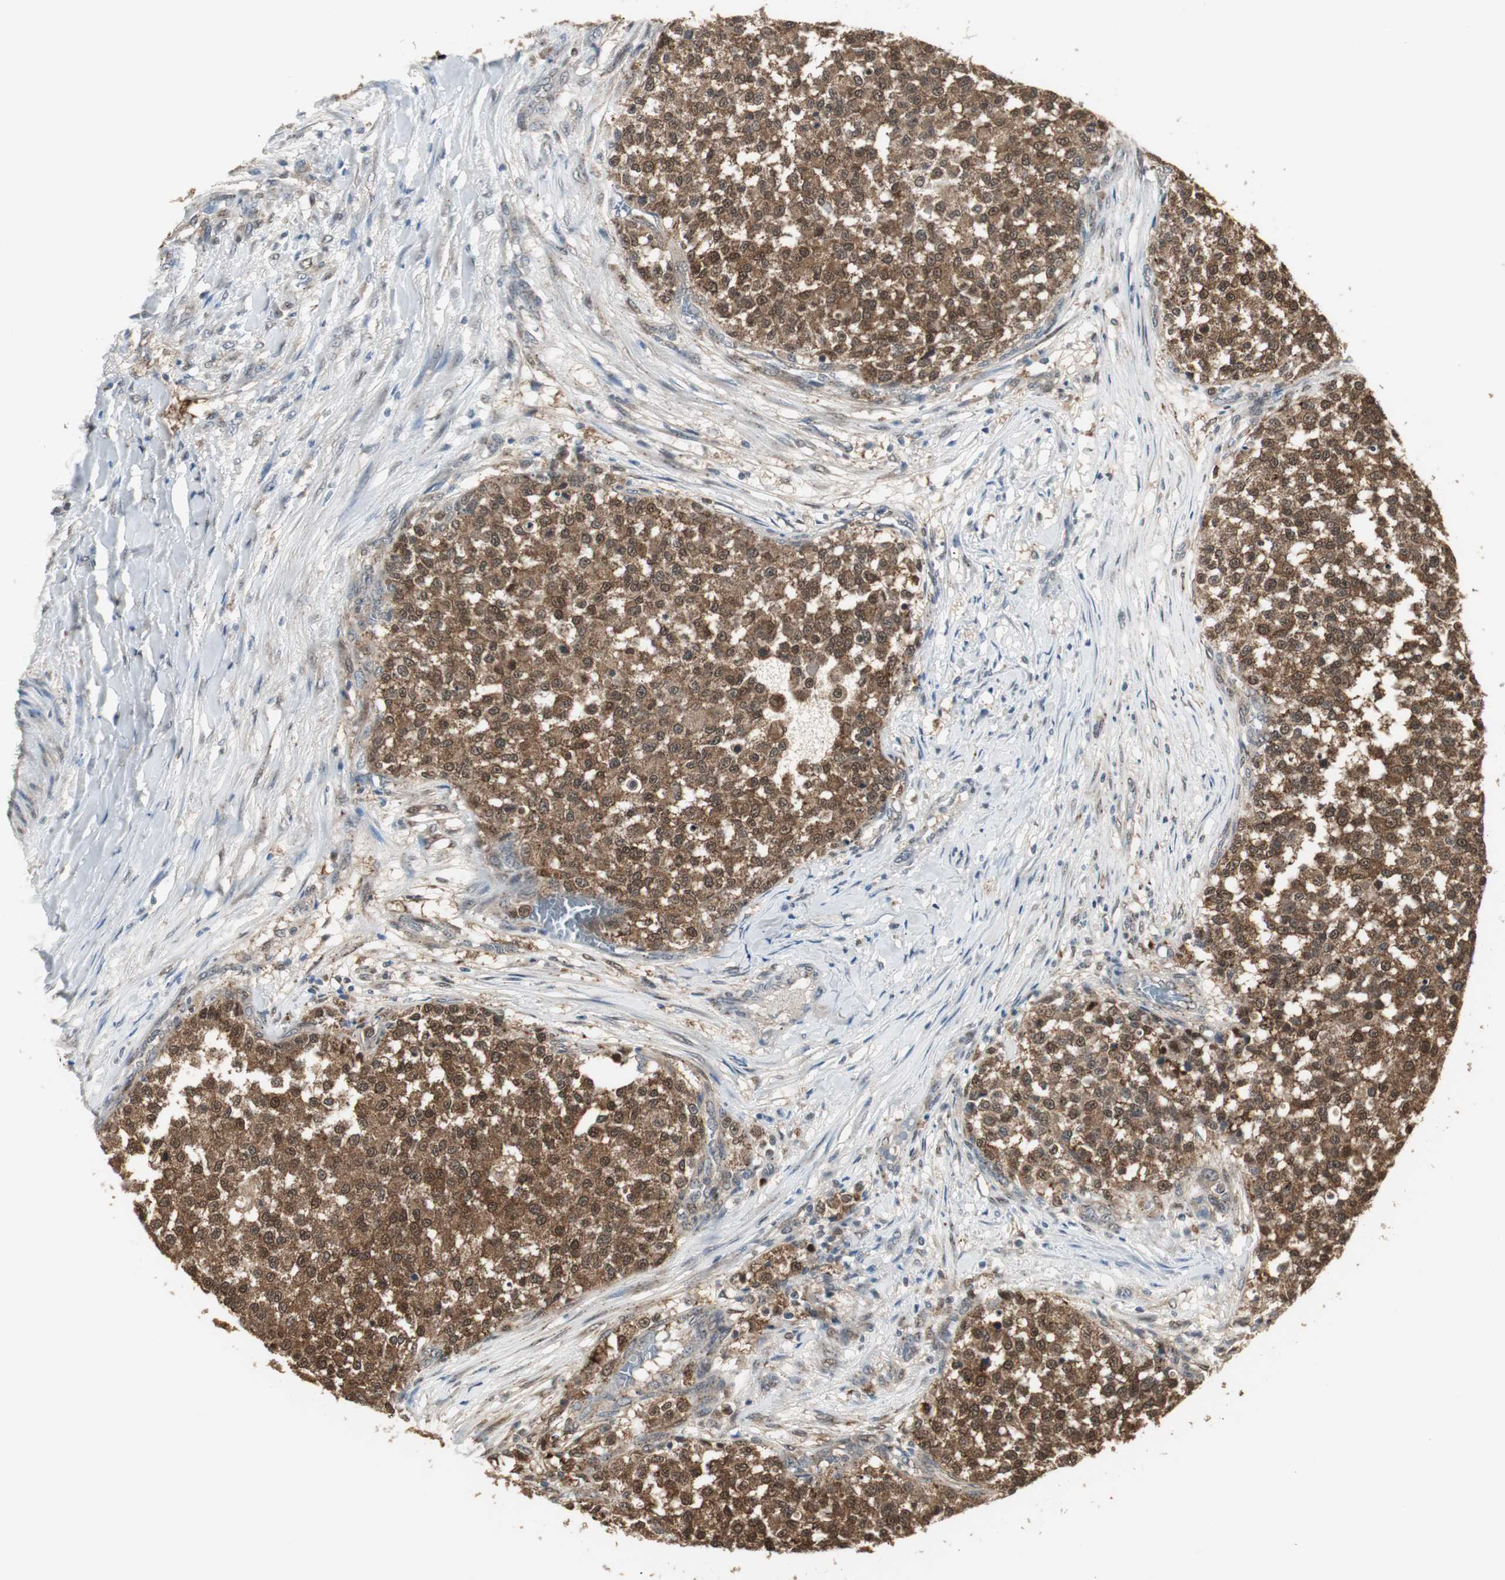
{"staining": {"intensity": "strong", "quantity": ">75%", "location": "cytoplasmic/membranous,nuclear"}, "tissue": "testis cancer", "cell_type": "Tumor cells", "image_type": "cancer", "snomed": [{"axis": "morphology", "description": "Seminoma, NOS"}, {"axis": "topography", "description": "Testis"}], "caption": "Strong cytoplasmic/membranous and nuclear staining for a protein is present in approximately >75% of tumor cells of seminoma (testis) using immunohistochemistry.", "gene": "PLIN3", "patient": {"sex": "male", "age": 59}}